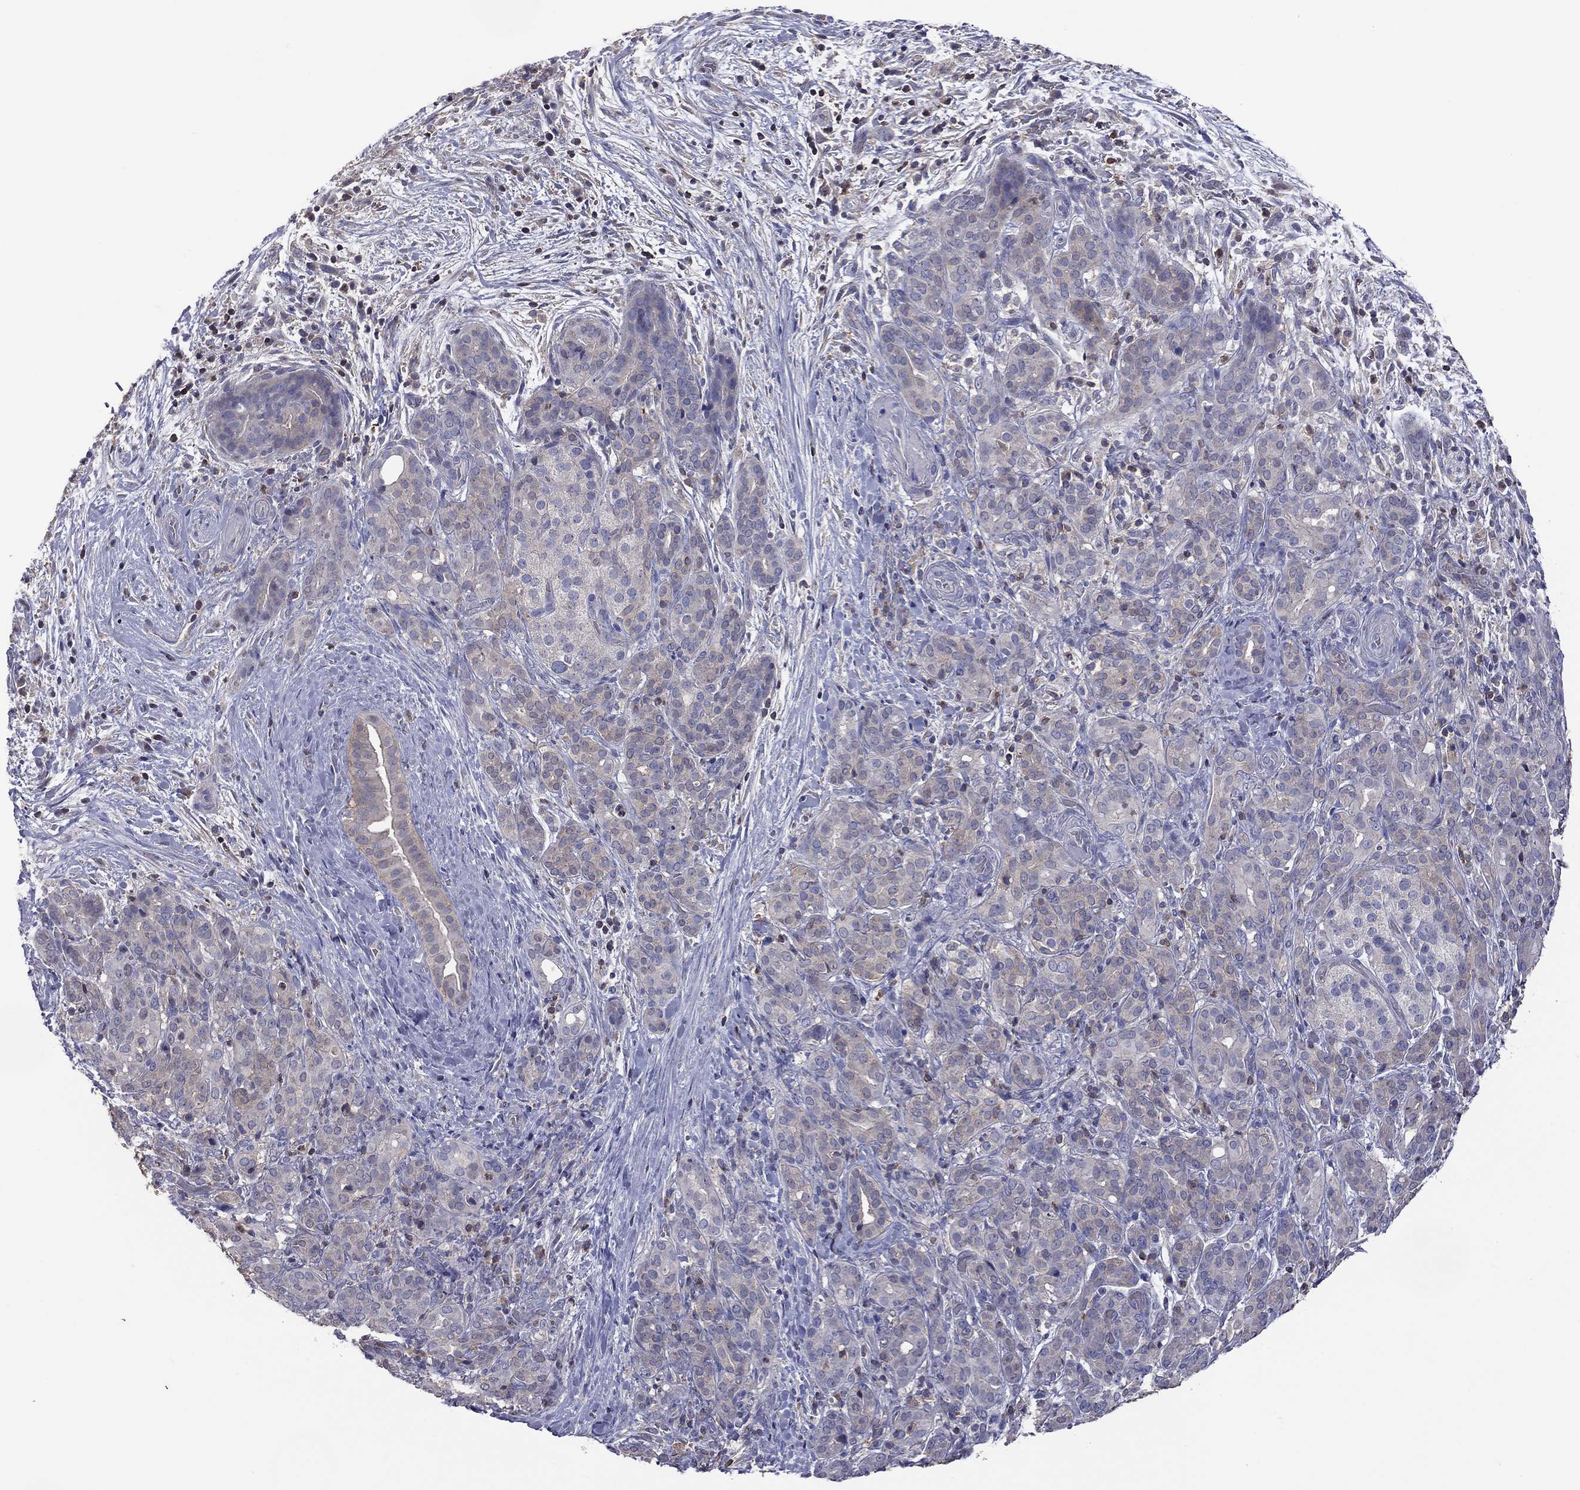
{"staining": {"intensity": "negative", "quantity": "none", "location": "none"}, "tissue": "pancreatic cancer", "cell_type": "Tumor cells", "image_type": "cancer", "snomed": [{"axis": "morphology", "description": "Adenocarcinoma, NOS"}, {"axis": "topography", "description": "Pancreas"}], "caption": "High power microscopy histopathology image of an immunohistochemistry histopathology image of pancreatic cancer, revealing no significant positivity in tumor cells. The staining is performed using DAB (3,3'-diaminobenzidine) brown chromogen with nuclei counter-stained in using hematoxylin.", "gene": "IPCEF1", "patient": {"sex": "male", "age": 44}}